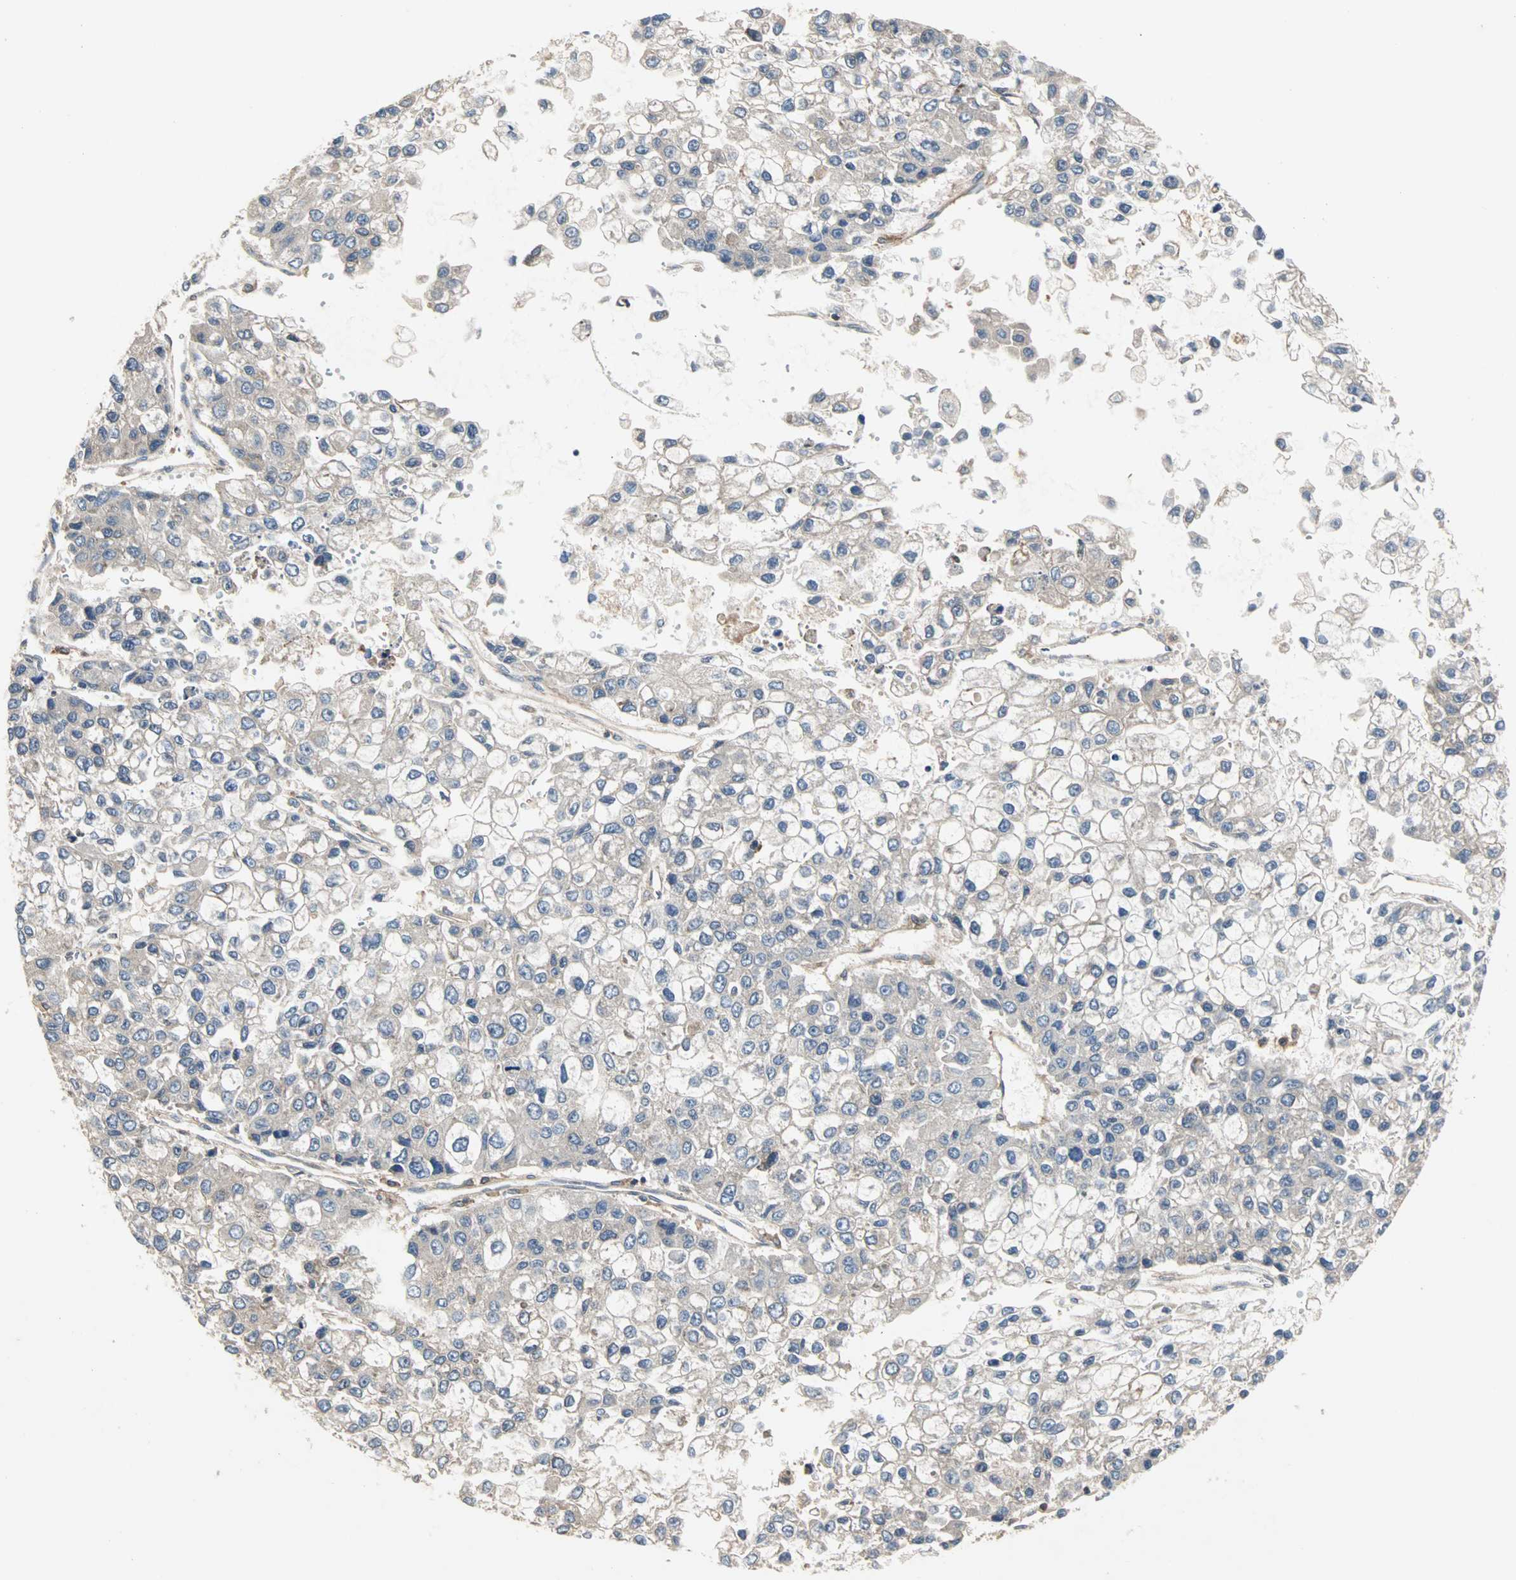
{"staining": {"intensity": "weak", "quantity": "25%-75%", "location": "cytoplasmic/membranous"}, "tissue": "liver cancer", "cell_type": "Tumor cells", "image_type": "cancer", "snomed": [{"axis": "morphology", "description": "Carcinoma, Hepatocellular, NOS"}, {"axis": "topography", "description": "Liver"}], "caption": "Protein staining shows weak cytoplasmic/membranous positivity in about 25%-75% of tumor cells in hepatocellular carcinoma (liver). (DAB = brown stain, brightfield microscopy at high magnification).", "gene": "GNAI2", "patient": {"sex": "female", "age": 66}}